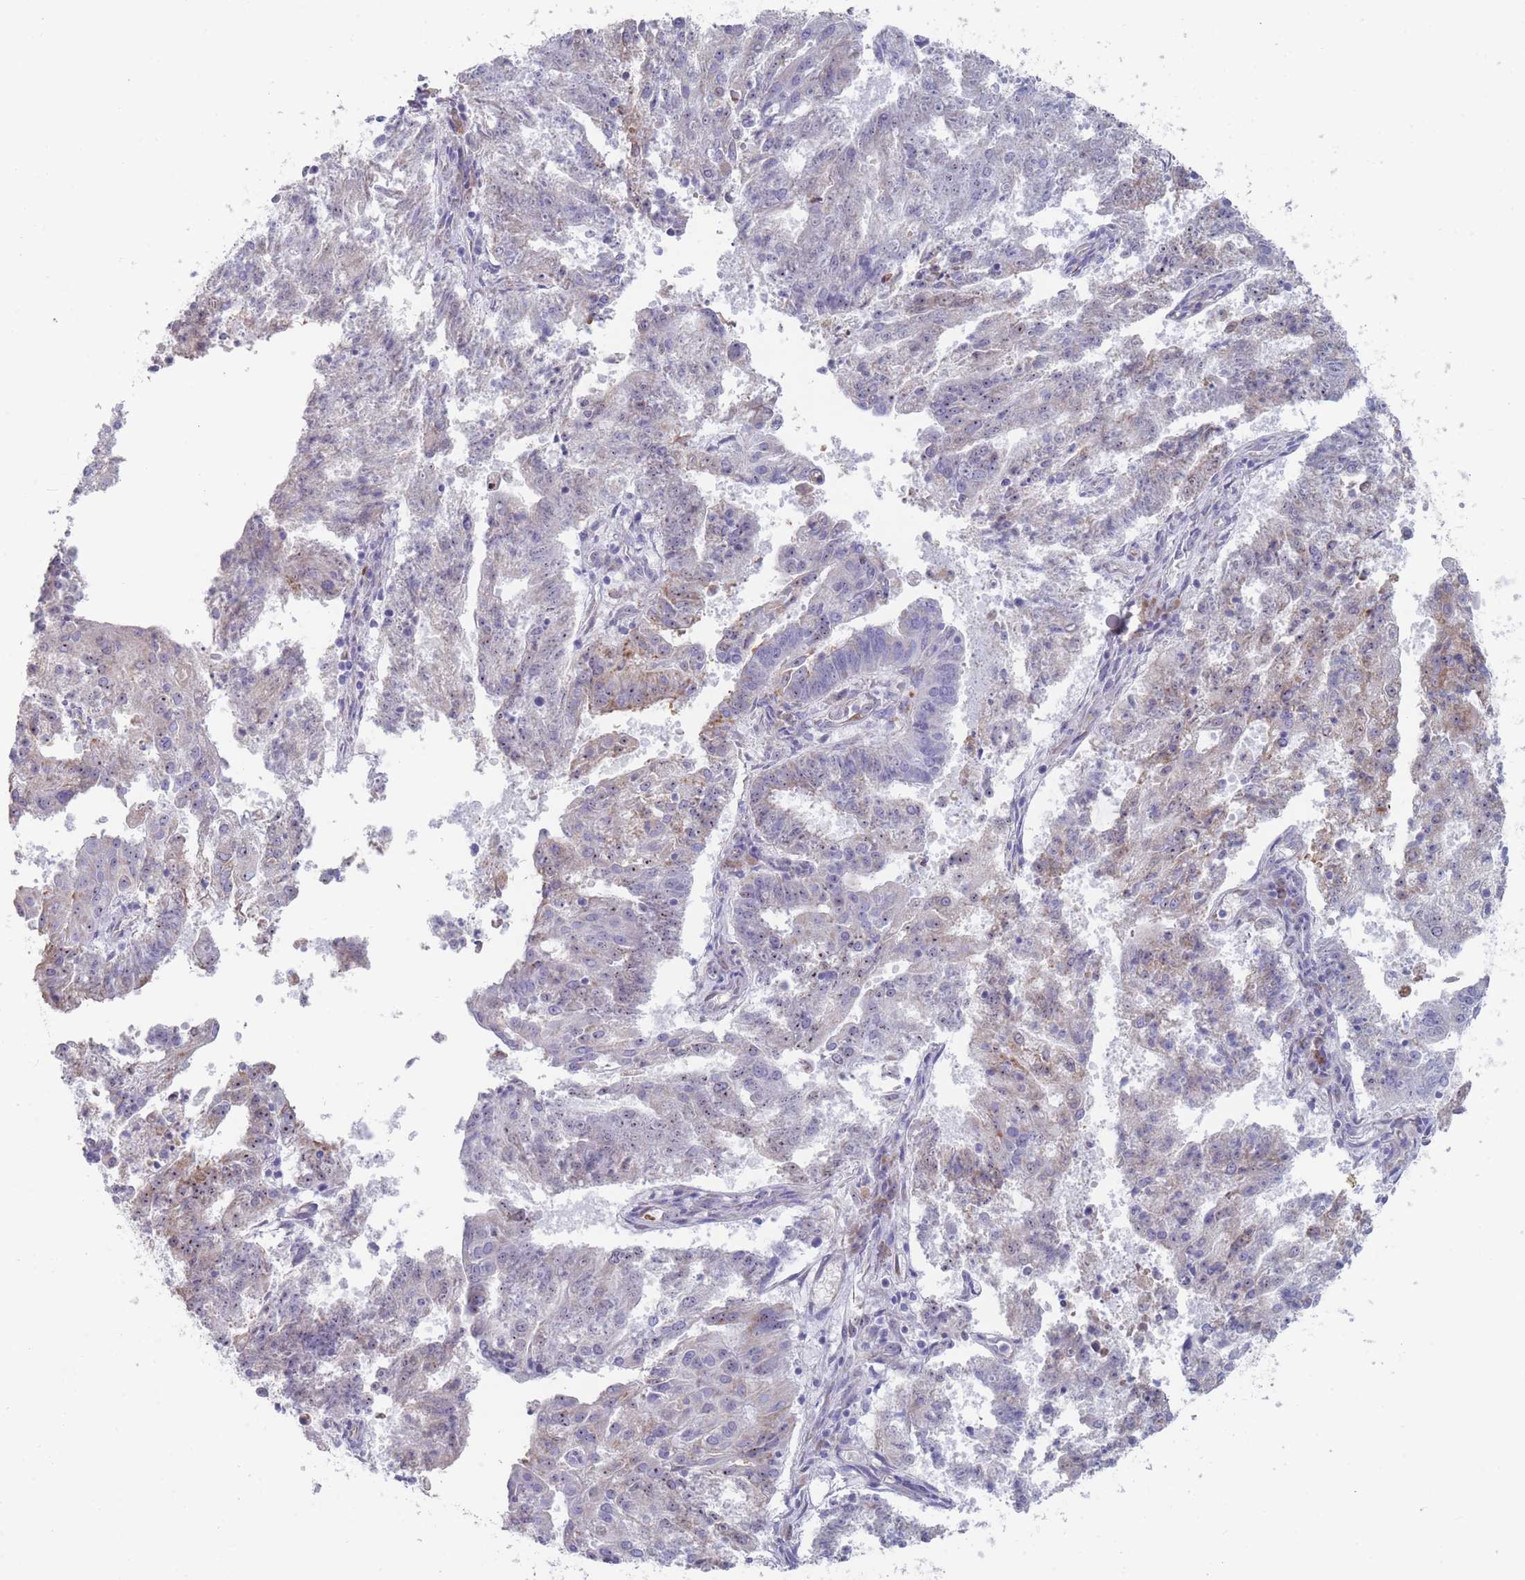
{"staining": {"intensity": "weak", "quantity": "<25%", "location": "nuclear"}, "tissue": "endometrial cancer", "cell_type": "Tumor cells", "image_type": "cancer", "snomed": [{"axis": "morphology", "description": "Adenocarcinoma, NOS"}, {"axis": "topography", "description": "Endometrium"}], "caption": "IHC photomicrograph of neoplastic tissue: endometrial adenocarcinoma stained with DAB displays no significant protein expression in tumor cells.", "gene": "ST8SIA5", "patient": {"sex": "female", "age": 82}}